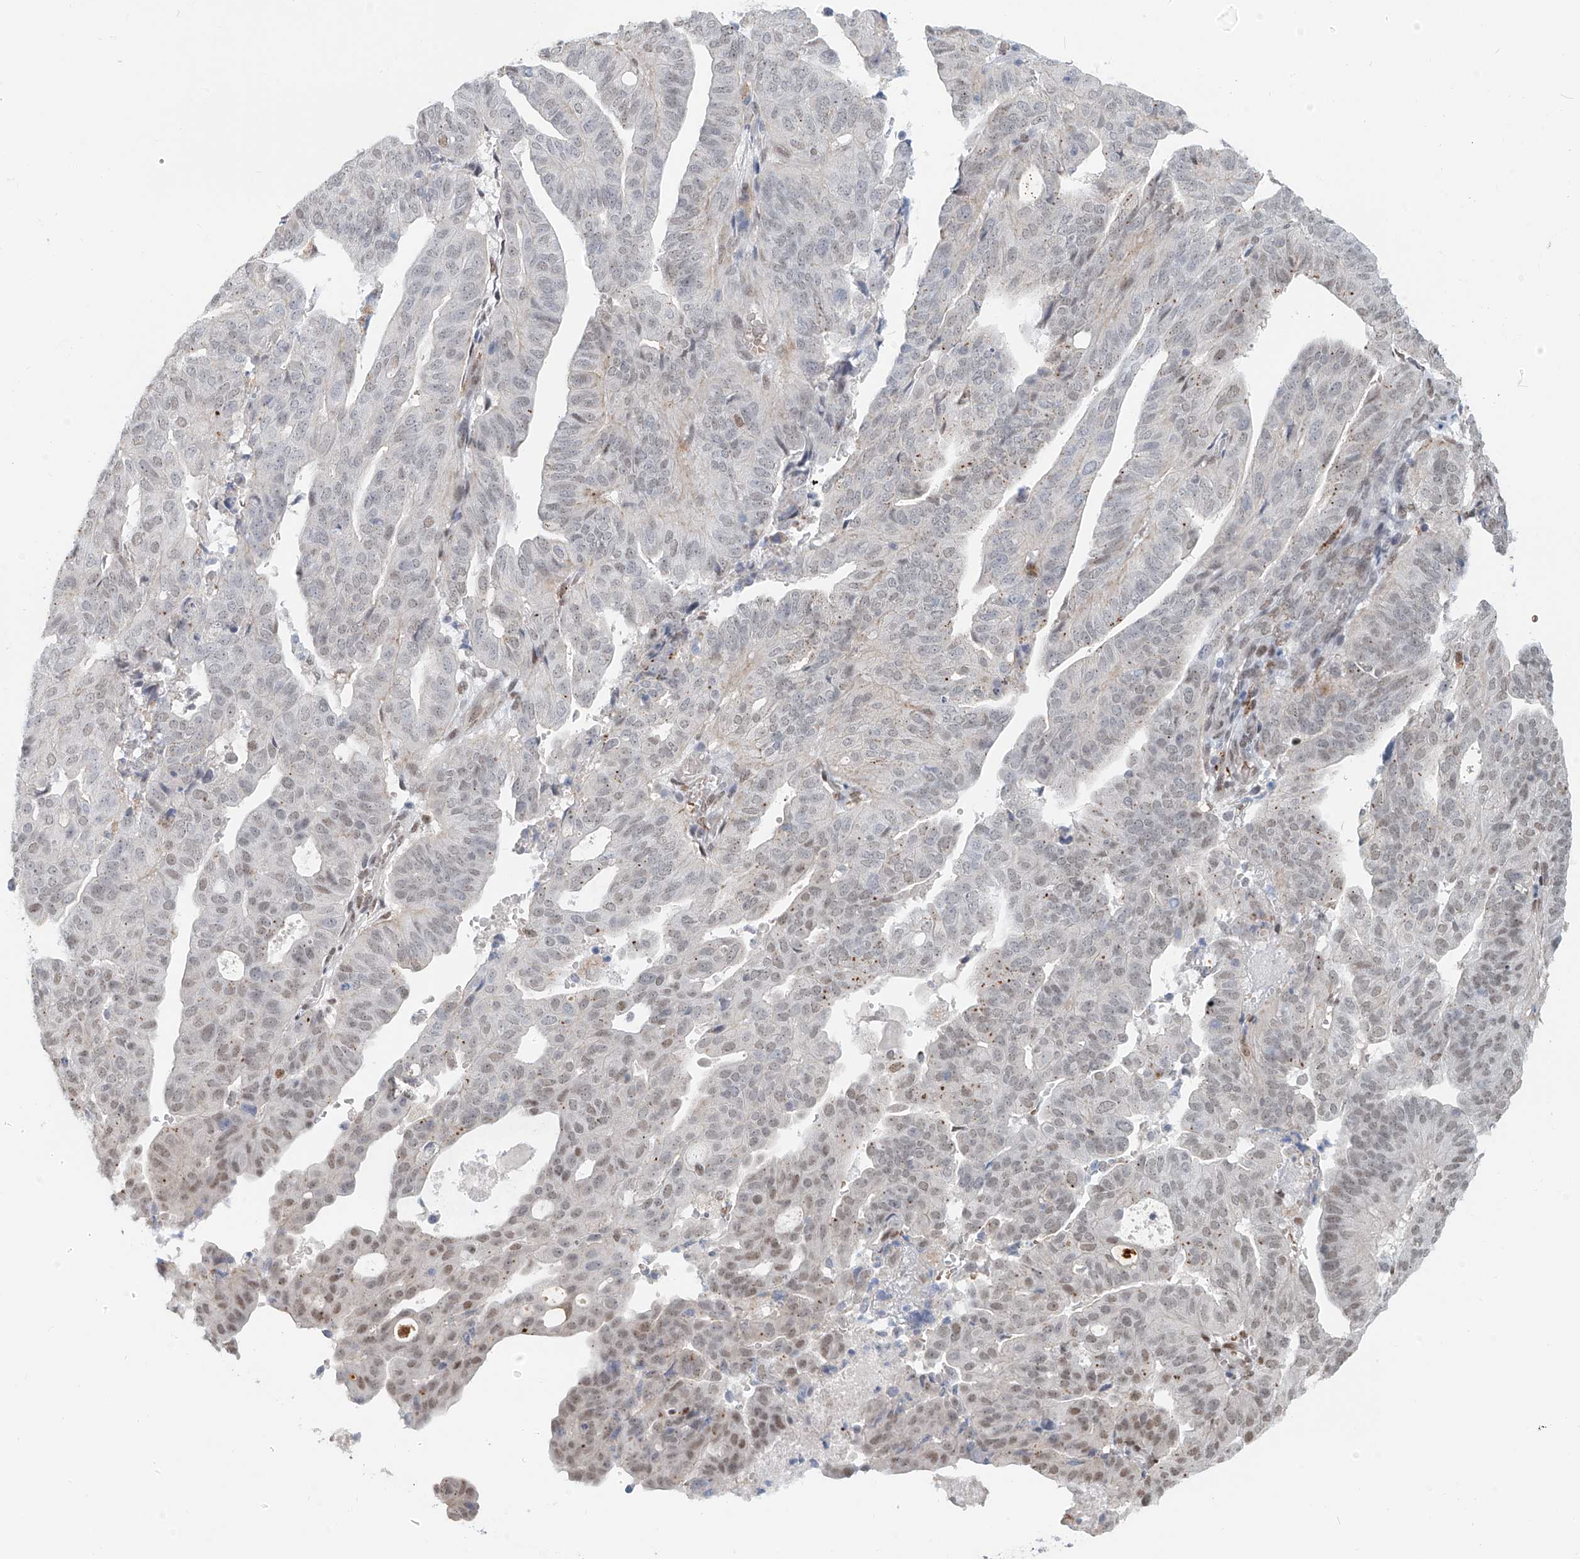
{"staining": {"intensity": "weak", "quantity": "25%-75%", "location": "nuclear"}, "tissue": "endometrial cancer", "cell_type": "Tumor cells", "image_type": "cancer", "snomed": [{"axis": "morphology", "description": "Adenocarcinoma, NOS"}, {"axis": "topography", "description": "Uterus"}], "caption": "Immunohistochemical staining of endometrial cancer exhibits weak nuclear protein expression in about 25%-75% of tumor cells.", "gene": "SASH1", "patient": {"sex": "female", "age": 77}}